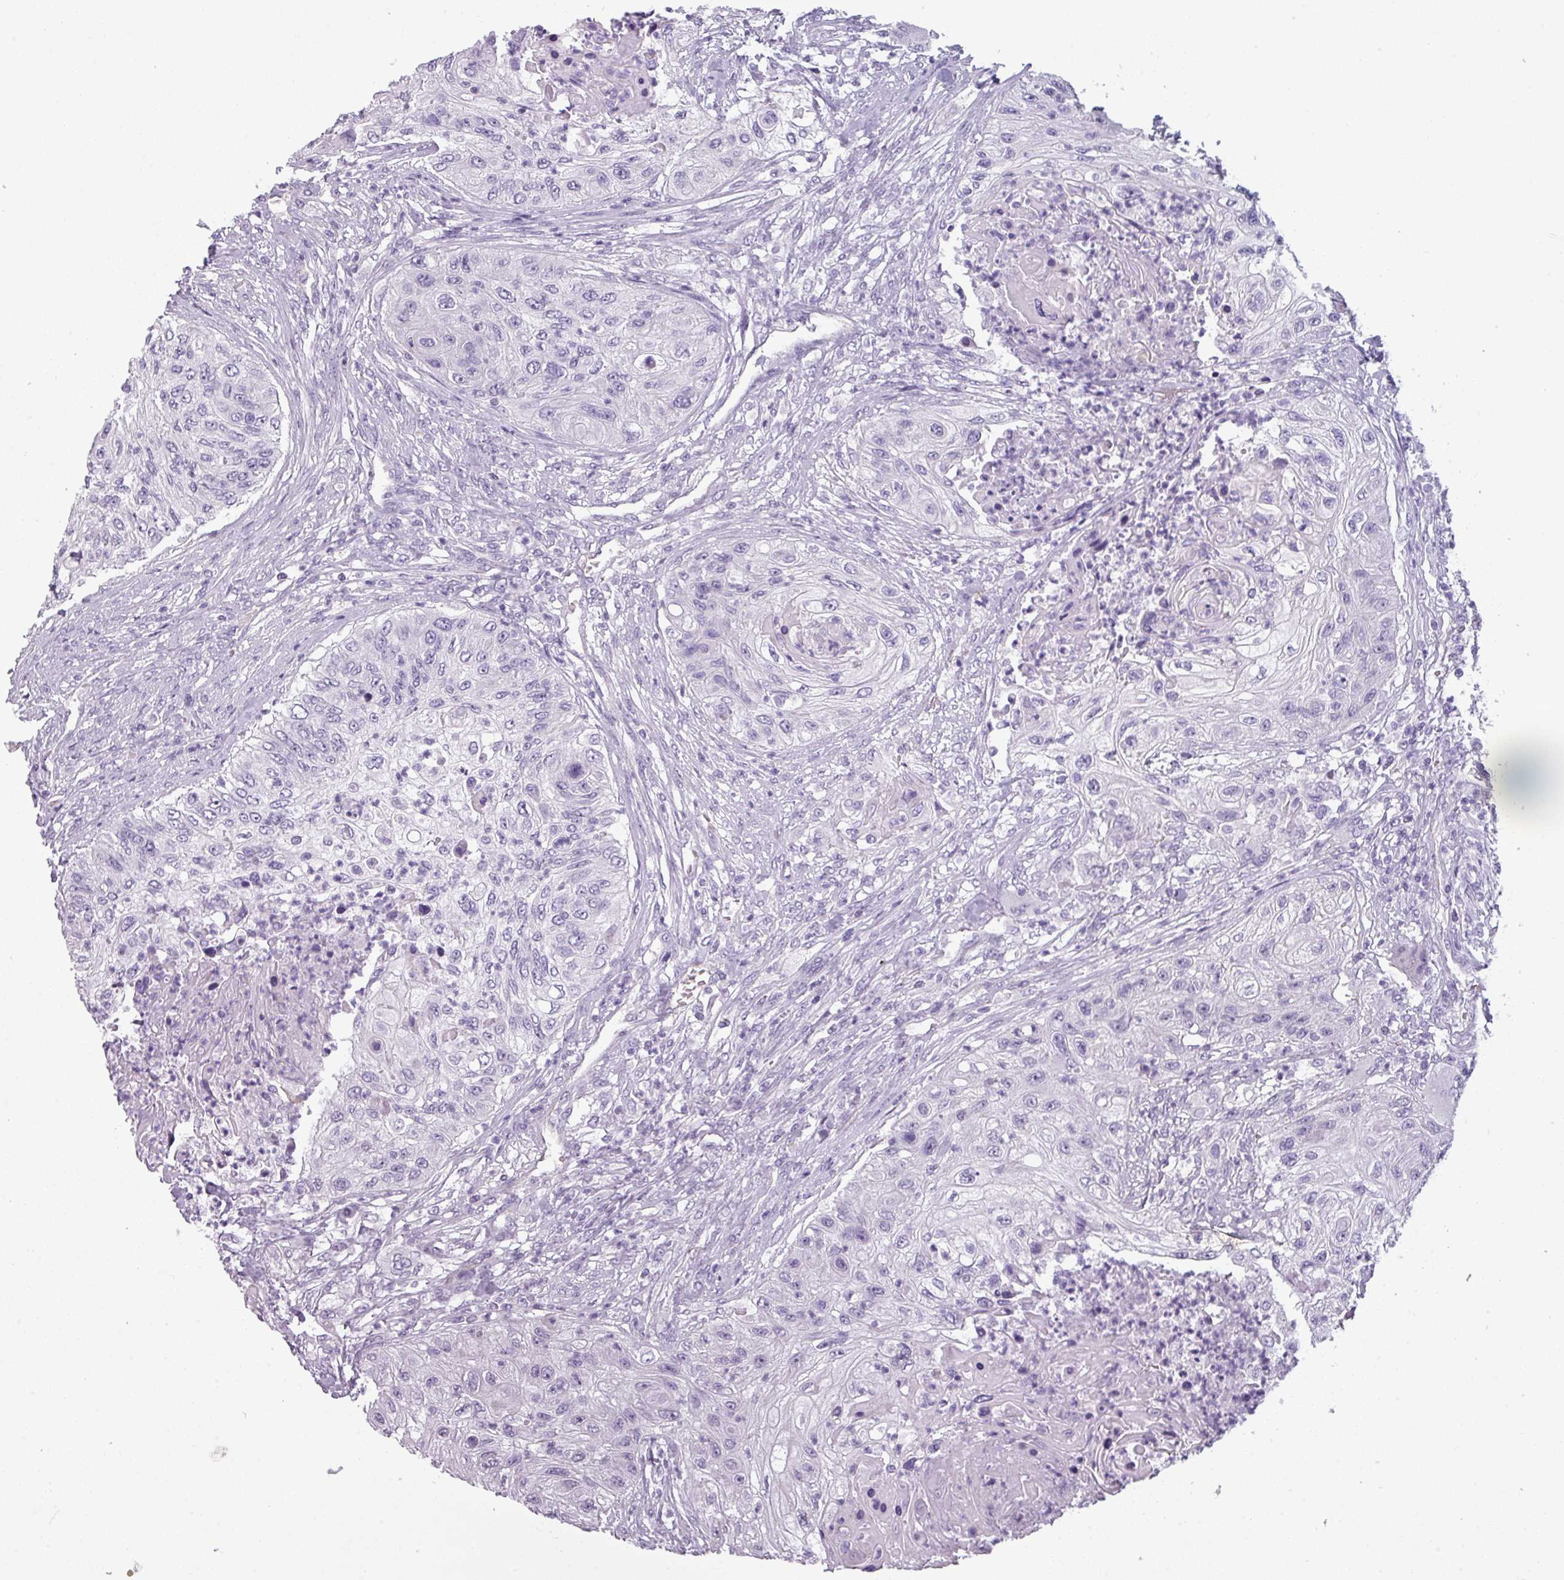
{"staining": {"intensity": "negative", "quantity": "none", "location": "none"}, "tissue": "urothelial cancer", "cell_type": "Tumor cells", "image_type": "cancer", "snomed": [{"axis": "morphology", "description": "Urothelial carcinoma, High grade"}, {"axis": "topography", "description": "Urinary bladder"}], "caption": "Immunohistochemical staining of human urothelial carcinoma (high-grade) demonstrates no significant expression in tumor cells. (DAB immunohistochemistry, high magnification).", "gene": "AREL1", "patient": {"sex": "female", "age": 60}}